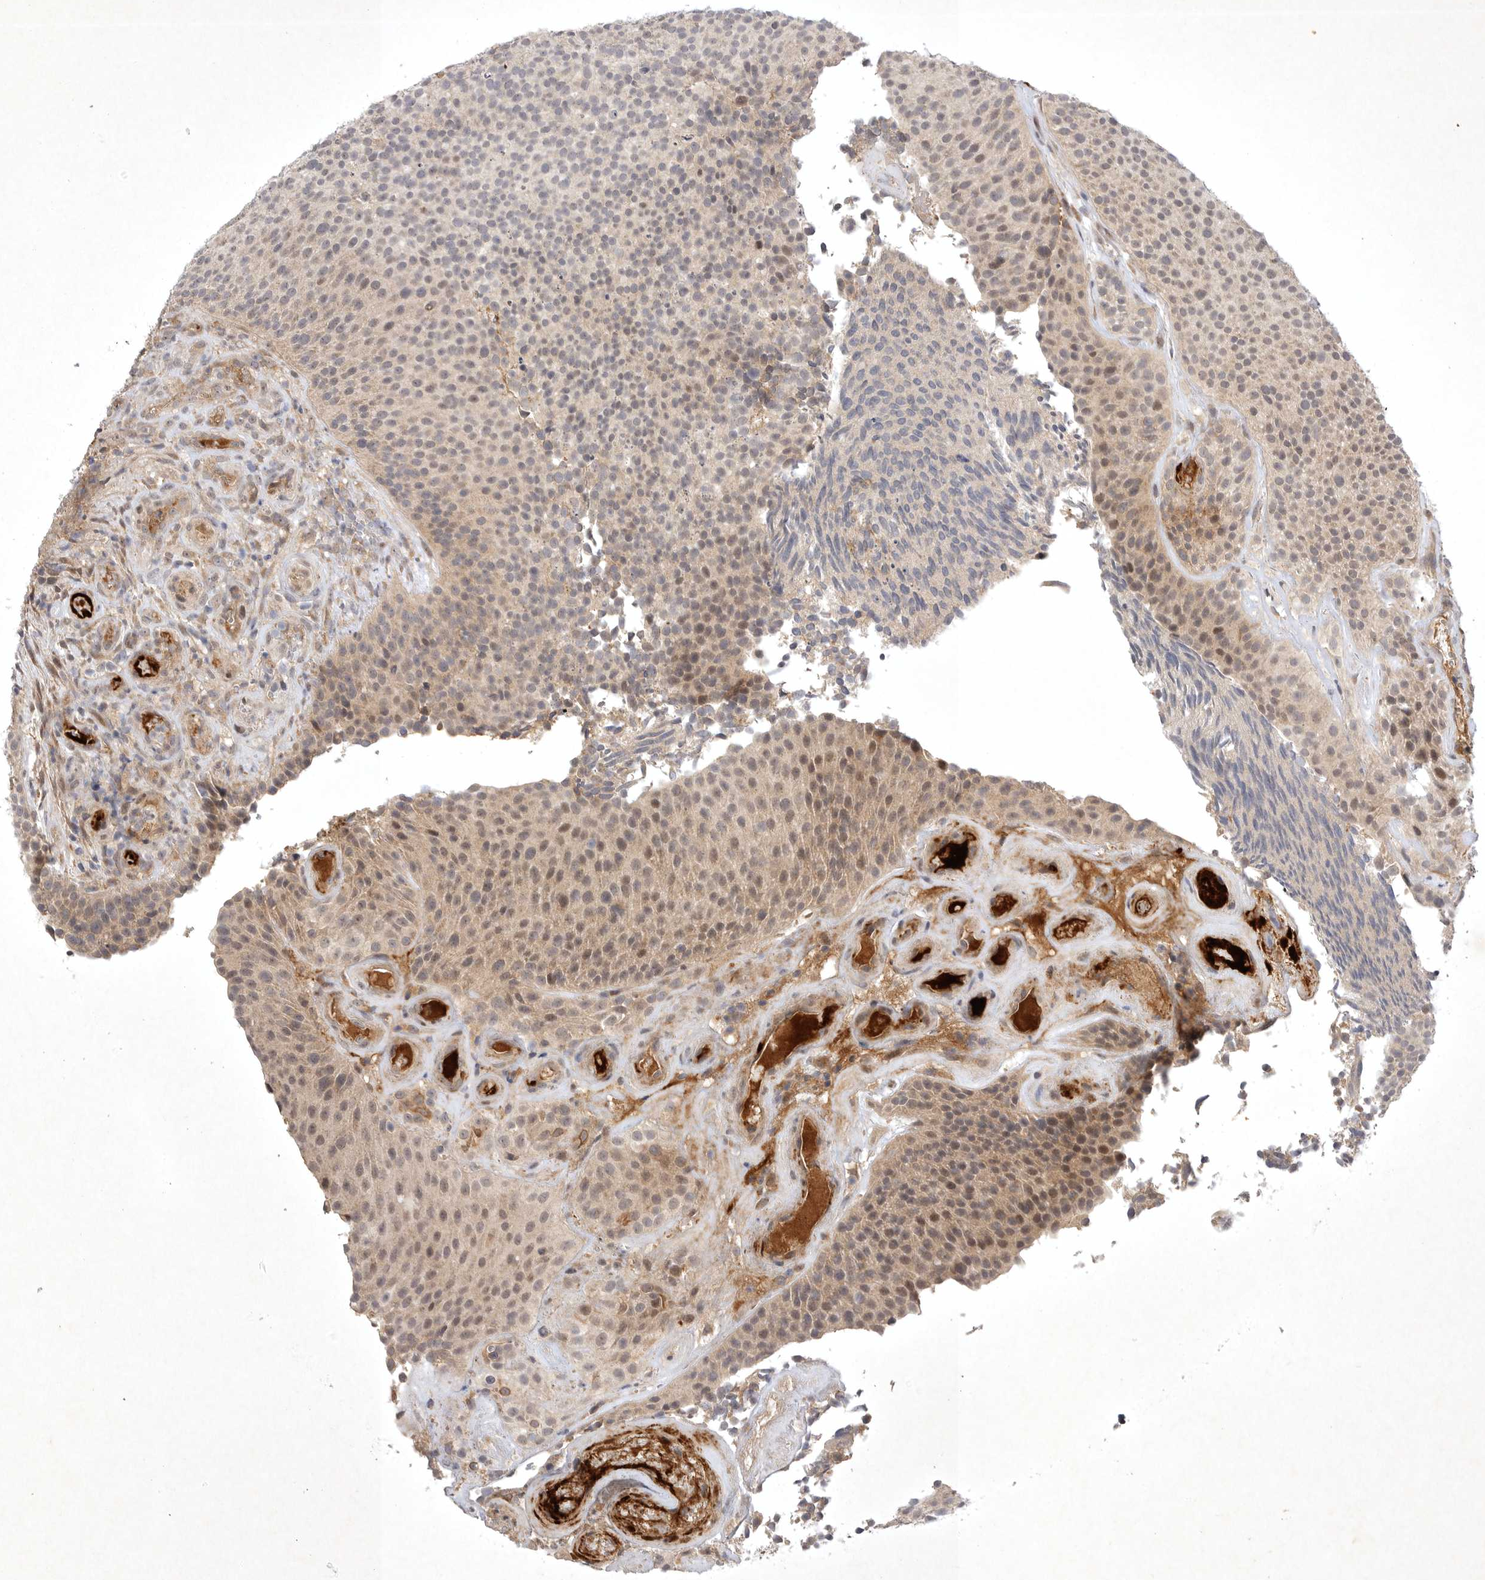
{"staining": {"intensity": "weak", "quantity": "25%-75%", "location": "cytoplasmic/membranous"}, "tissue": "urothelial cancer", "cell_type": "Tumor cells", "image_type": "cancer", "snomed": [{"axis": "morphology", "description": "Urothelial carcinoma, Low grade"}, {"axis": "topography", "description": "Urinary bladder"}], "caption": "Protein positivity by immunohistochemistry shows weak cytoplasmic/membranous expression in approximately 25%-75% of tumor cells in urothelial cancer.", "gene": "PTPDC1", "patient": {"sex": "male", "age": 86}}